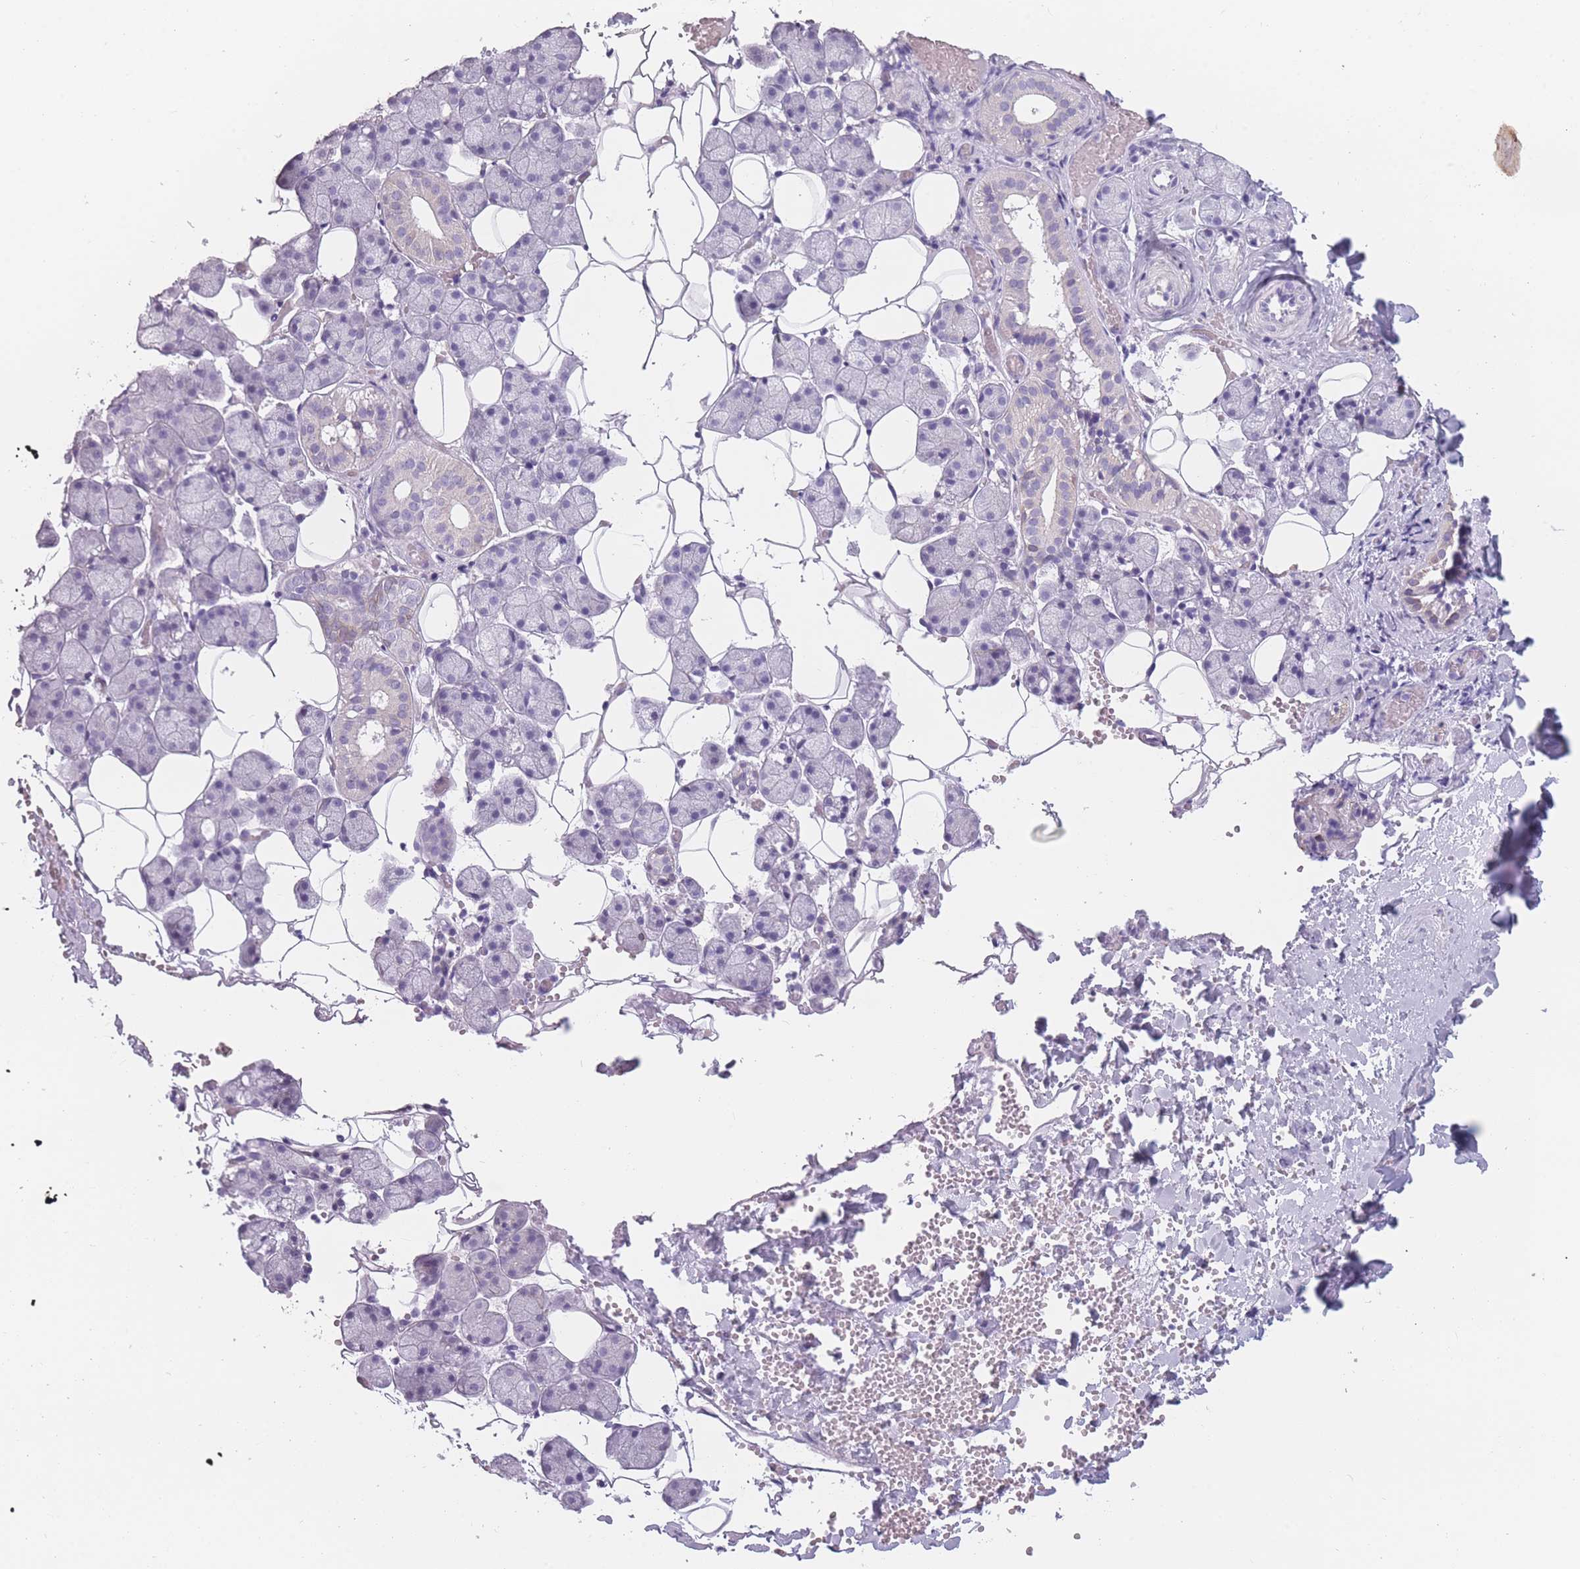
{"staining": {"intensity": "negative", "quantity": "none", "location": "none"}, "tissue": "salivary gland", "cell_type": "Glandular cells", "image_type": "normal", "snomed": [{"axis": "morphology", "description": "Normal tissue, NOS"}, {"axis": "topography", "description": "Salivary gland"}], "caption": "Human salivary gland stained for a protein using immunohistochemistry exhibits no staining in glandular cells.", "gene": "PPFIA3", "patient": {"sex": "female", "age": 33}}